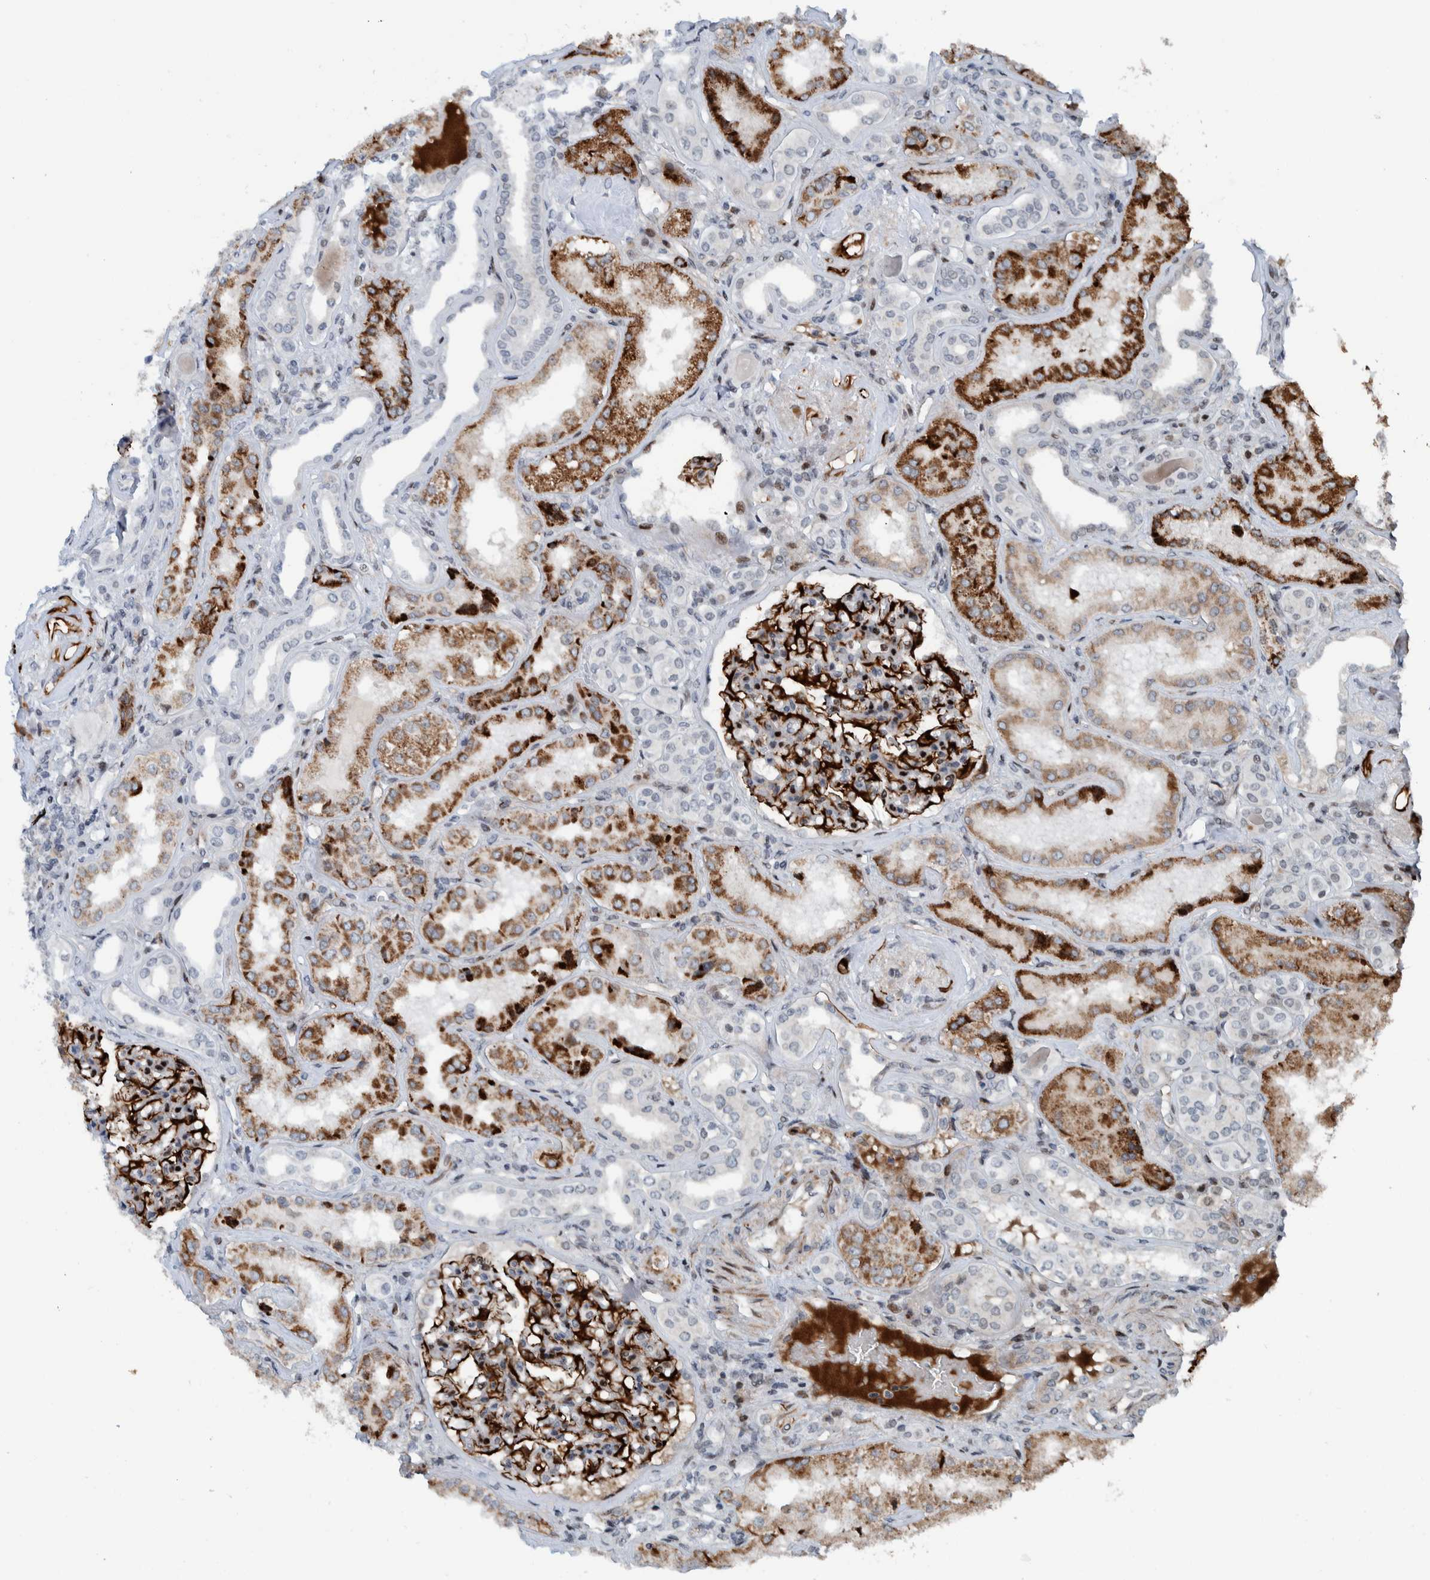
{"staining": {"intensity": "strong", "quantity": "25%-75%", "location": "cytoplasmic/membranous"}, "tissue": "kidney", "cell_type": "Cells in glomeruli", "image_type": "normal", "snomed": [{"axis": "morphology", "description": "Normal tissue, NOS"}, {"axis": "topography", "description": "Kidney"}], "caption": "A histopathology image showing strong cytoplasmic/membranous staining in about 25%-75% of cells in glomeruli in benign kidney, as visualized by brown immunohistochemical staining.", "gene": "ZNF366", "patient": {"sex": "female", "age": 56}}